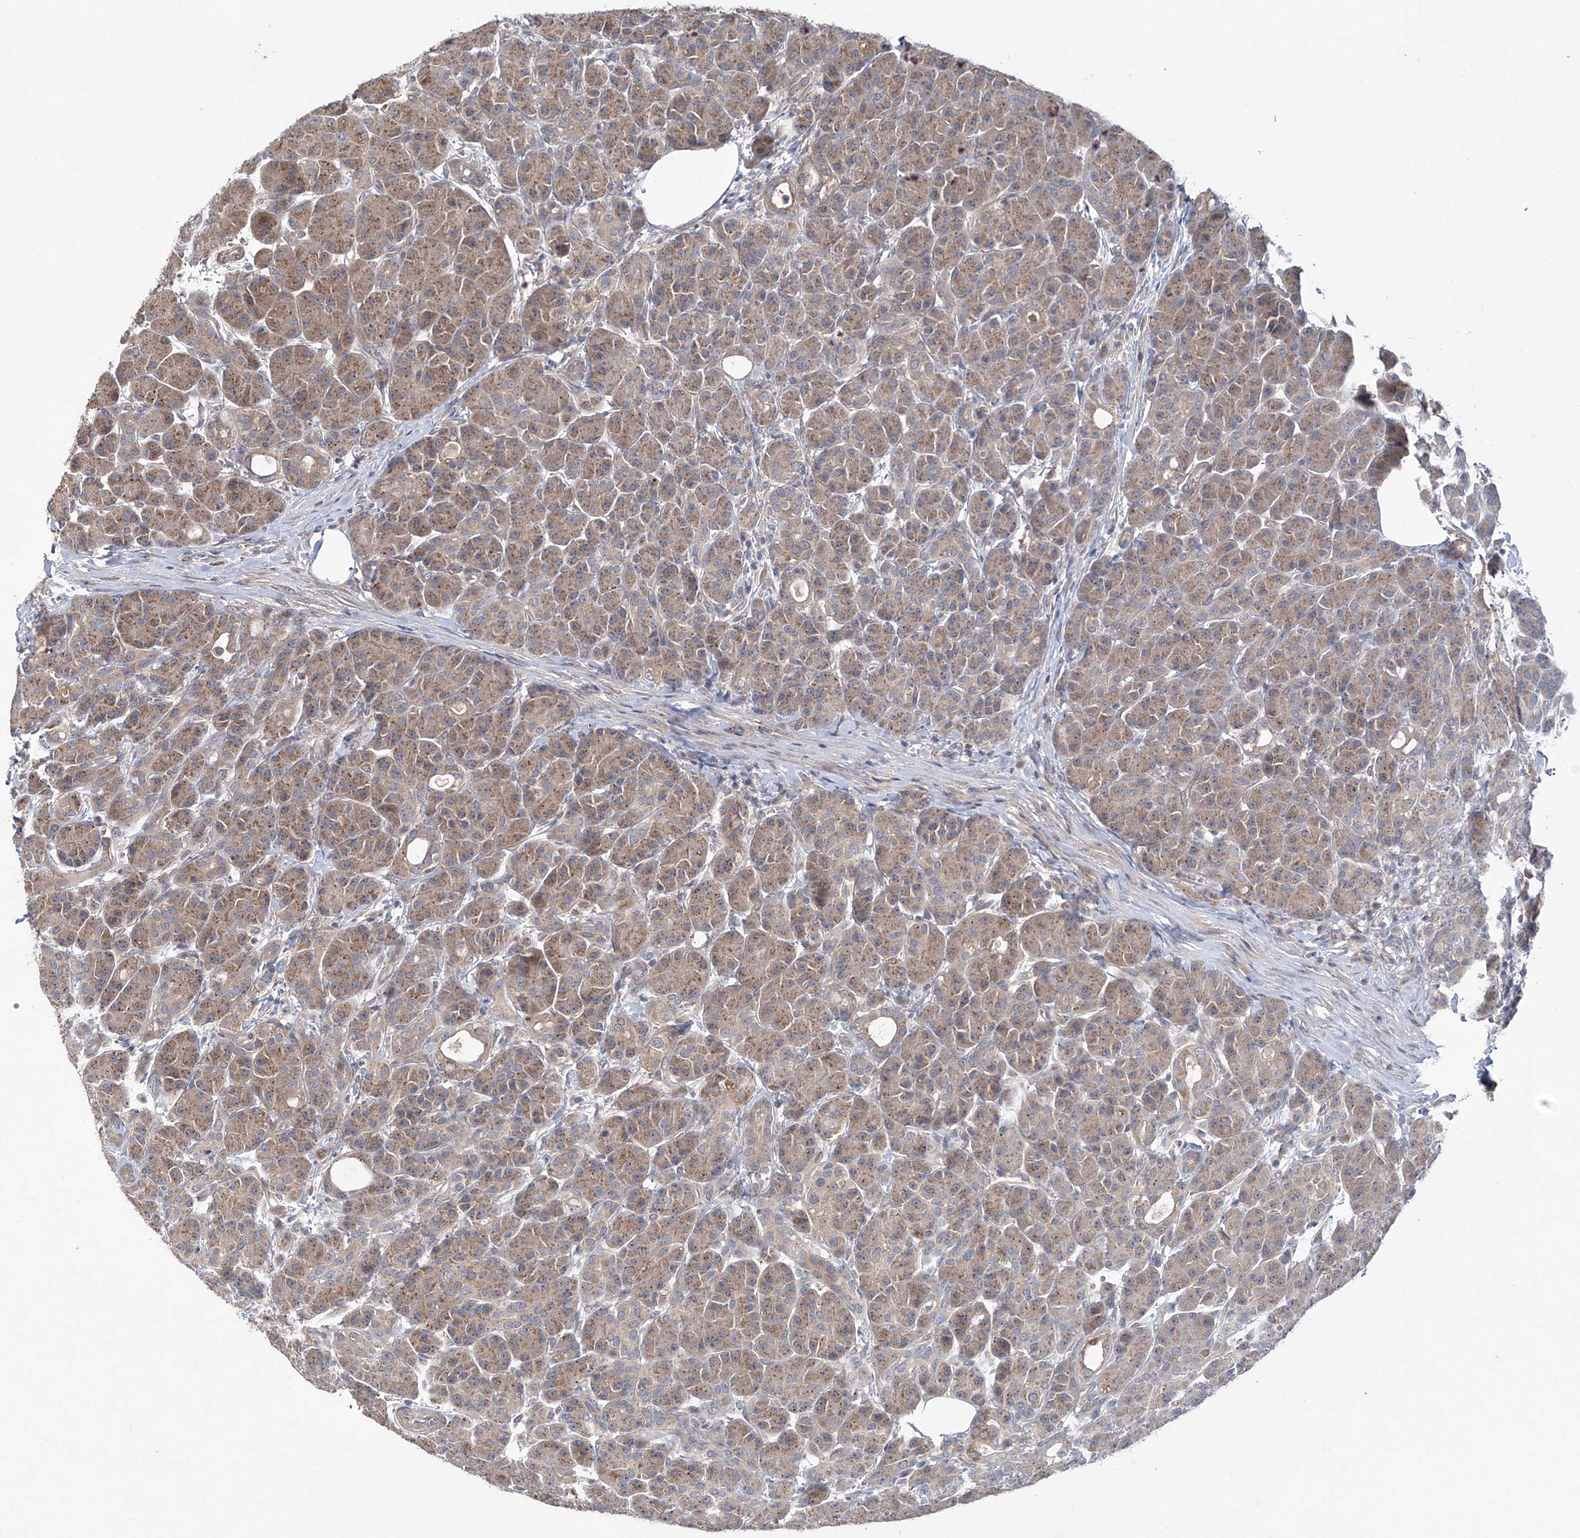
{"staining": {"intensity": "moderate", "quantity": ">75%", "location": "cytoplasmic/membranous"}, "tissue": "pancreas", "cell_type": "Exocrine glandular cells", "image_type": "normal", "snomed": [{"axis": "morphology", "description": "Normal tissue, NOS"}, {"axis": "topography", "description": "Pancreas"}], "caption": "Moderate cytoplasmic/membranous protein expression is appreciated in approximately >75% of exocrine glandular cells in pancreas.", "gene": "TRIM60", "patient": {"sex": "male", "age": 63}}